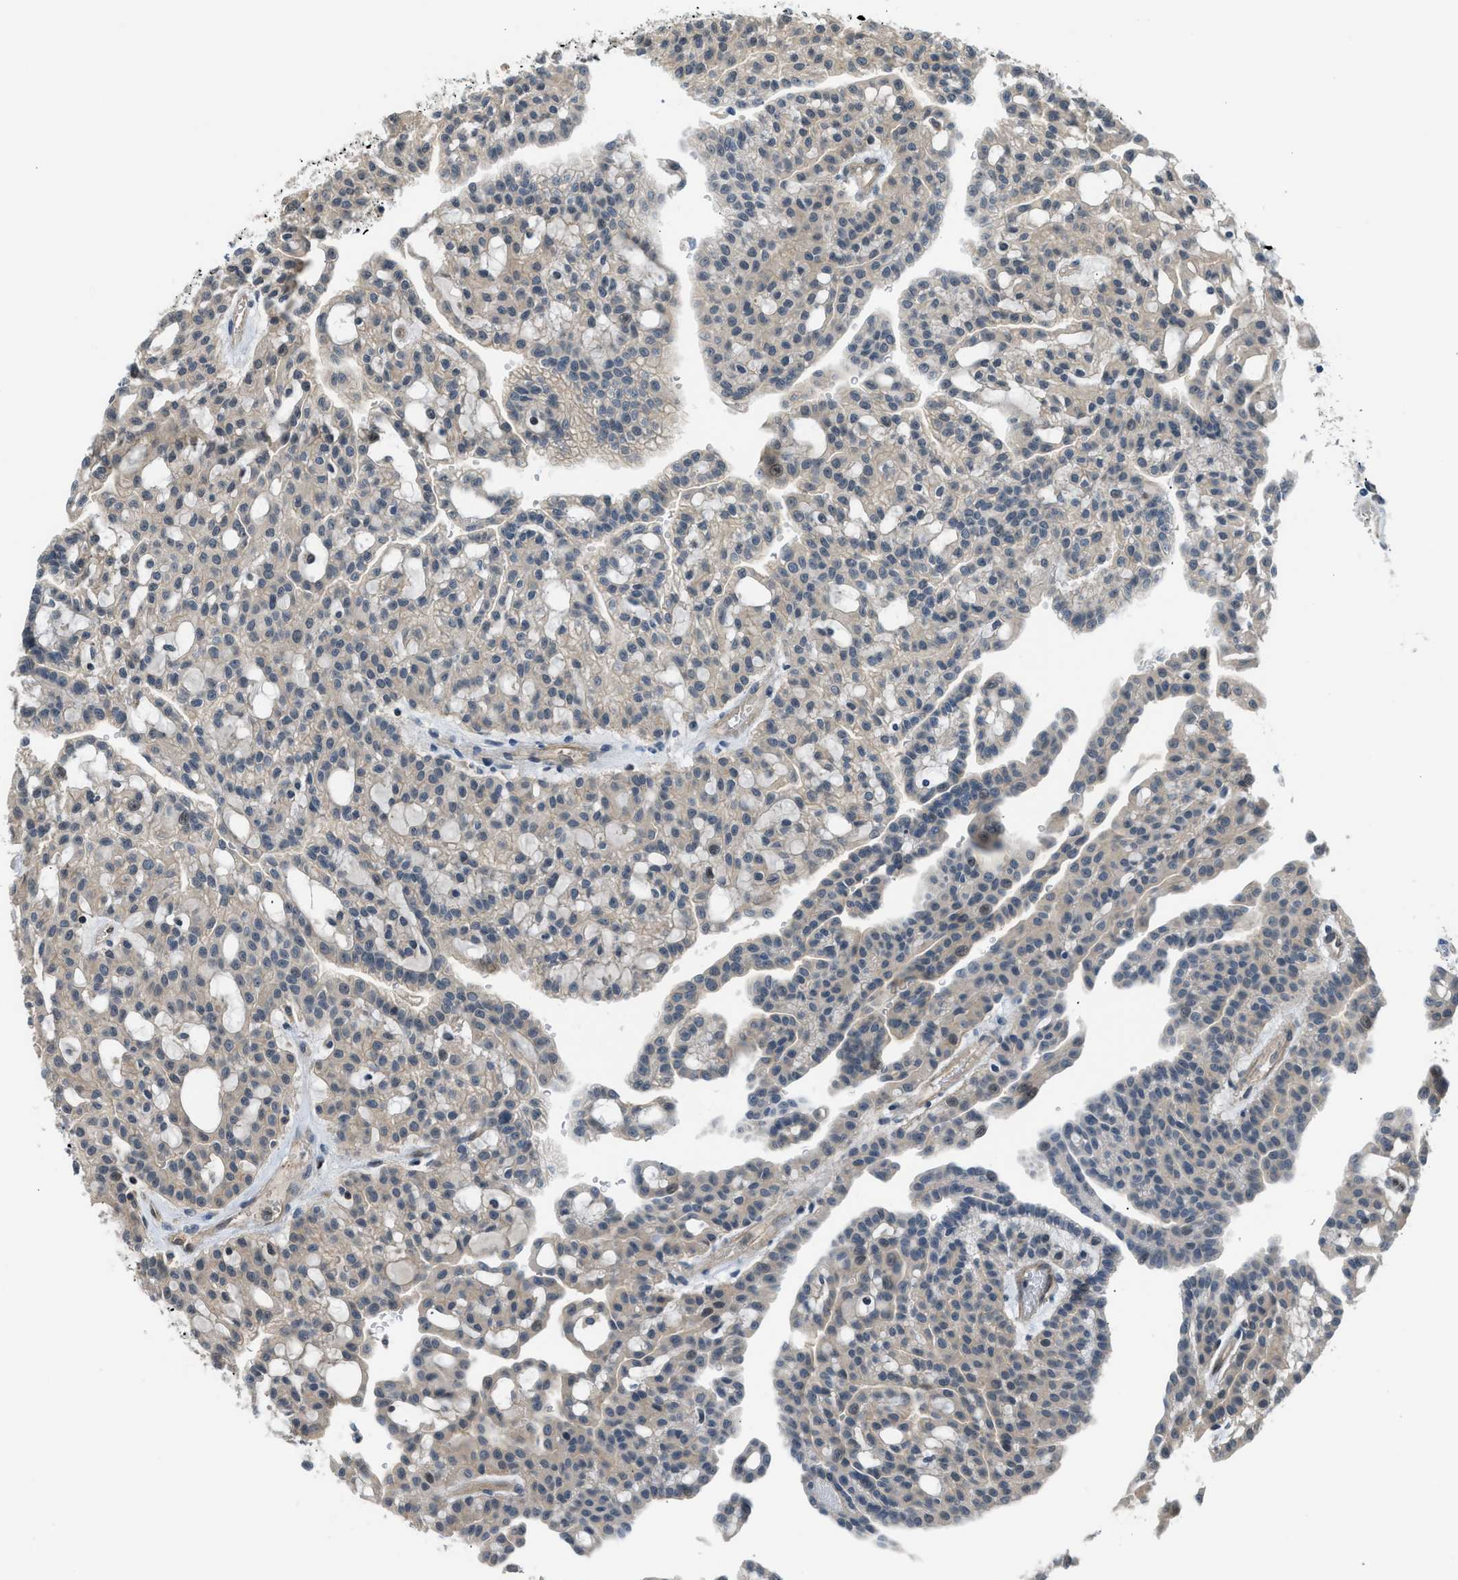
{"staining": {"intensity": "weak", "quantity": ">75%", "location": "cytoplasmic/membranous"}, "tissue": "renal cancer", "cell_type": "Tumor cells", "image_type": "cancer", "snomed": [{"axis": "morphology", "description": "Adenocarcinoma, NOS"}, {"axis": "topography", "description": "Kidney"}], "caption": "Renal cancer stained with a protein marker reveals weak staining in tumor cells.", "gene": "CBLB", "patient": {"sex": "male", "age": 63}}